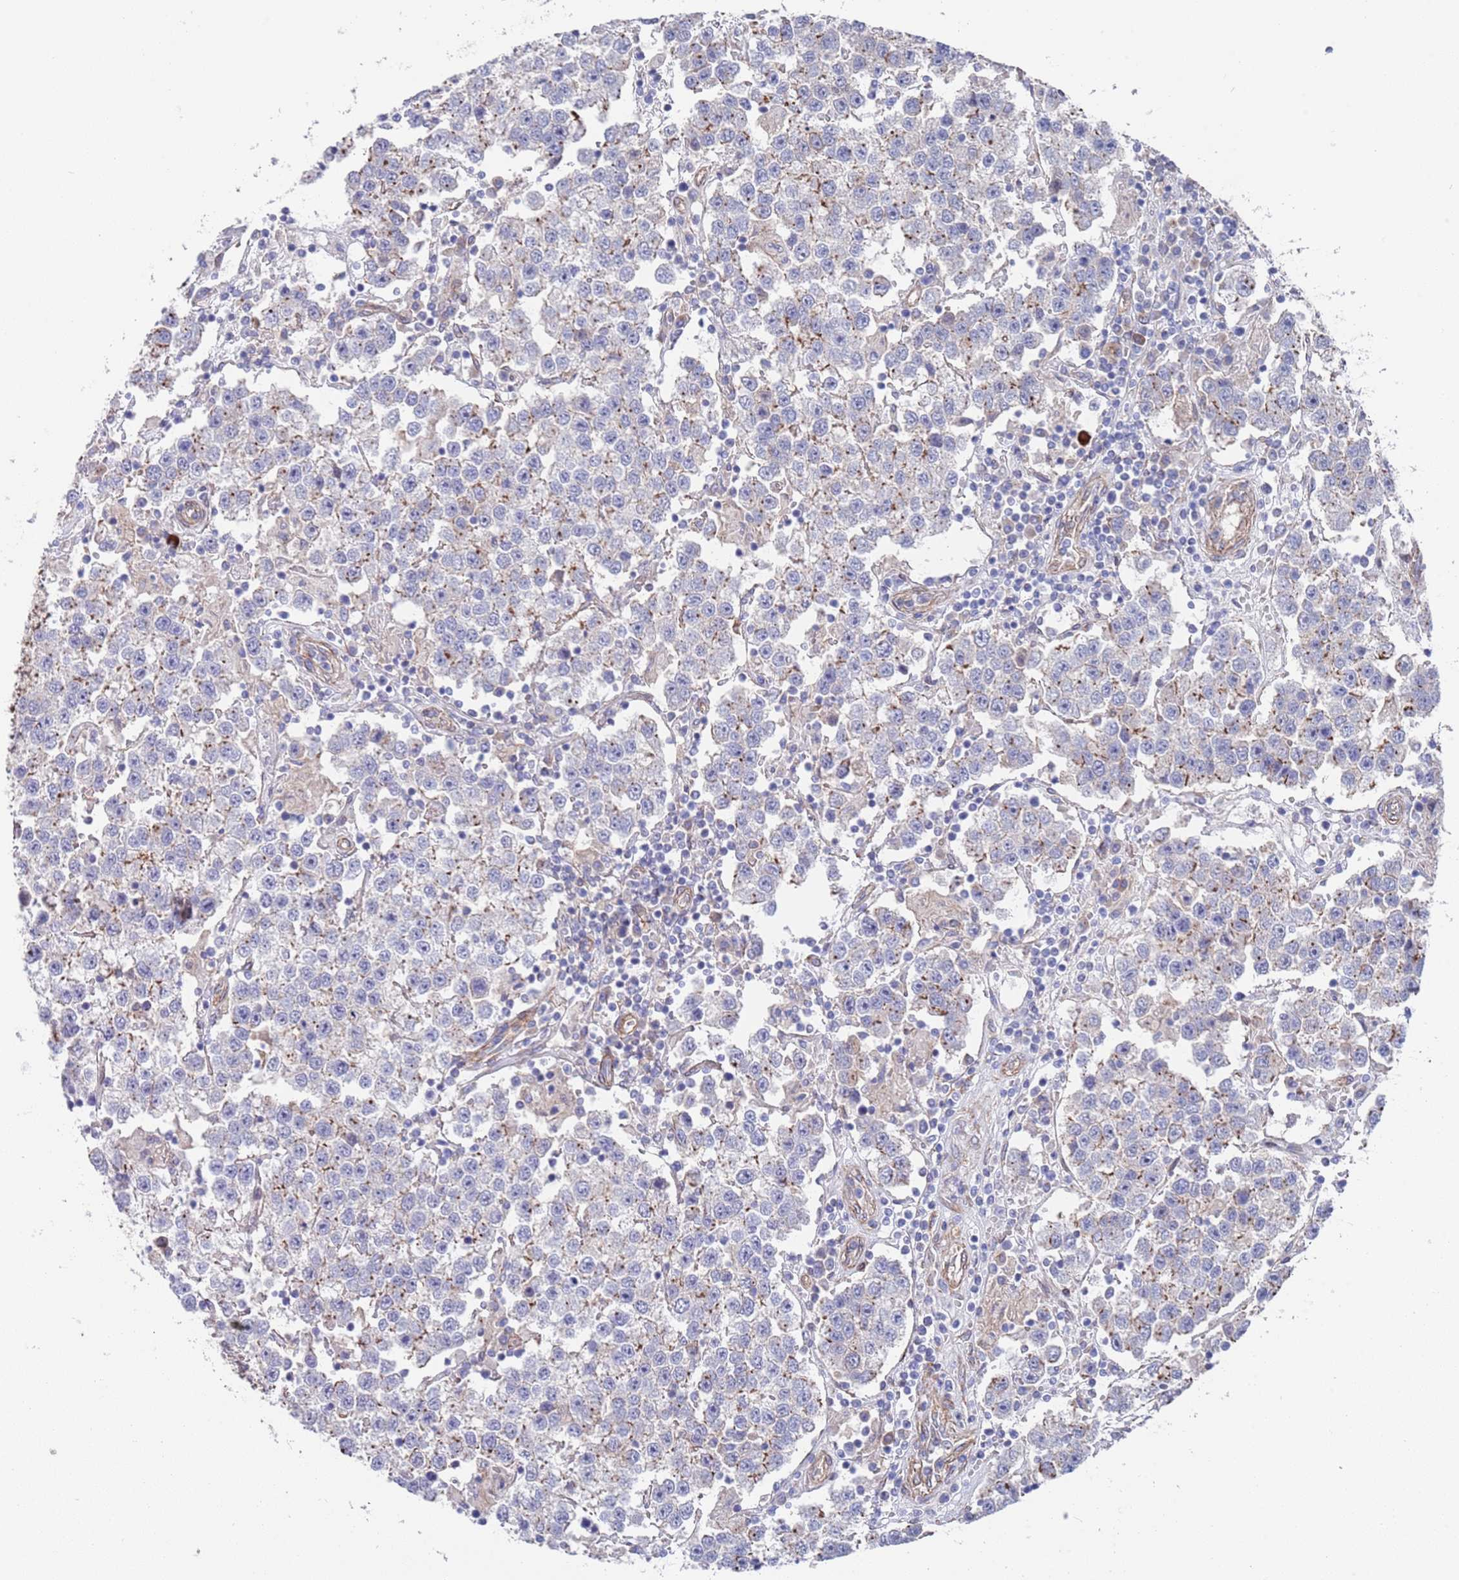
{"staining": {"intensity": "negative", "quantity": "none", "location": "none"}, "tissue": "testis cancer", "cell_type": "Tumor cells", "image_type": "cancer", "snomed": [{"axis": "morphology", "description": "Seminoma, NOS"}, {"axis": "topography", "description": "Testis"}], "caption": "Tumor cells show no significant positivity in testis cancer (seminoma). (IHC, brightfield microscopy, high magnification).", "gene": "JAKMIP2", "patient": {"sex": "male", "age": 37}}